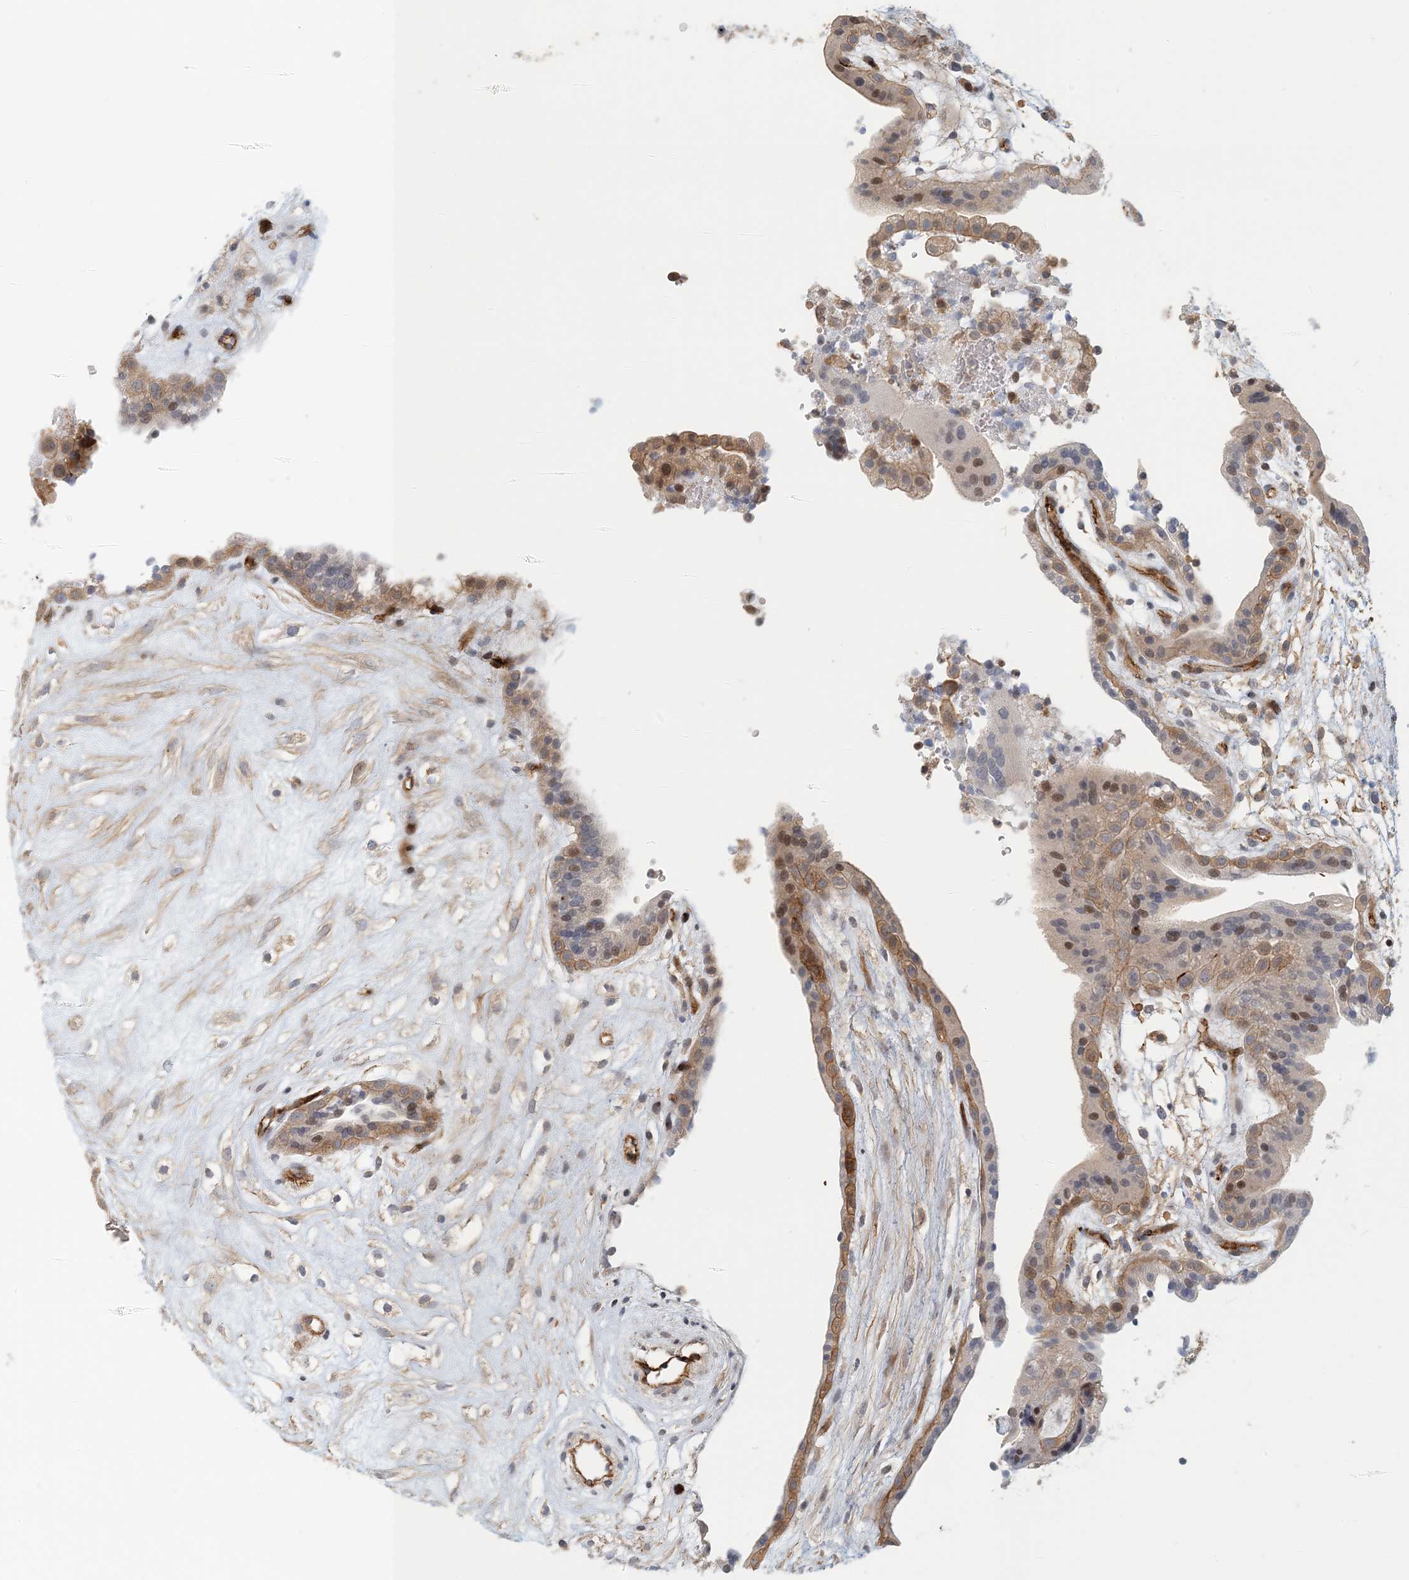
{"staining": {"intensity": "moderate", "quantity": "<25%", "location": "cytoplasmic/membranous"}, "tissue": "placenta", "cell_type": "Decidual cells", "image_type": "normal", "snomed": [{"axis": "morphology", "description": "Normal tissue, NOS"}, {"axis": "topography", "description": "Placenta"}], "caption": "Moderate cytoplasmic/membranous protein expression is identified in approximately <25% of decidual cells in placenta. (Brightfield microscopy of DAB IHC at high magnification).", "gene": "MAPKBP1", "patient": {"sex": "female", "age": 18}}